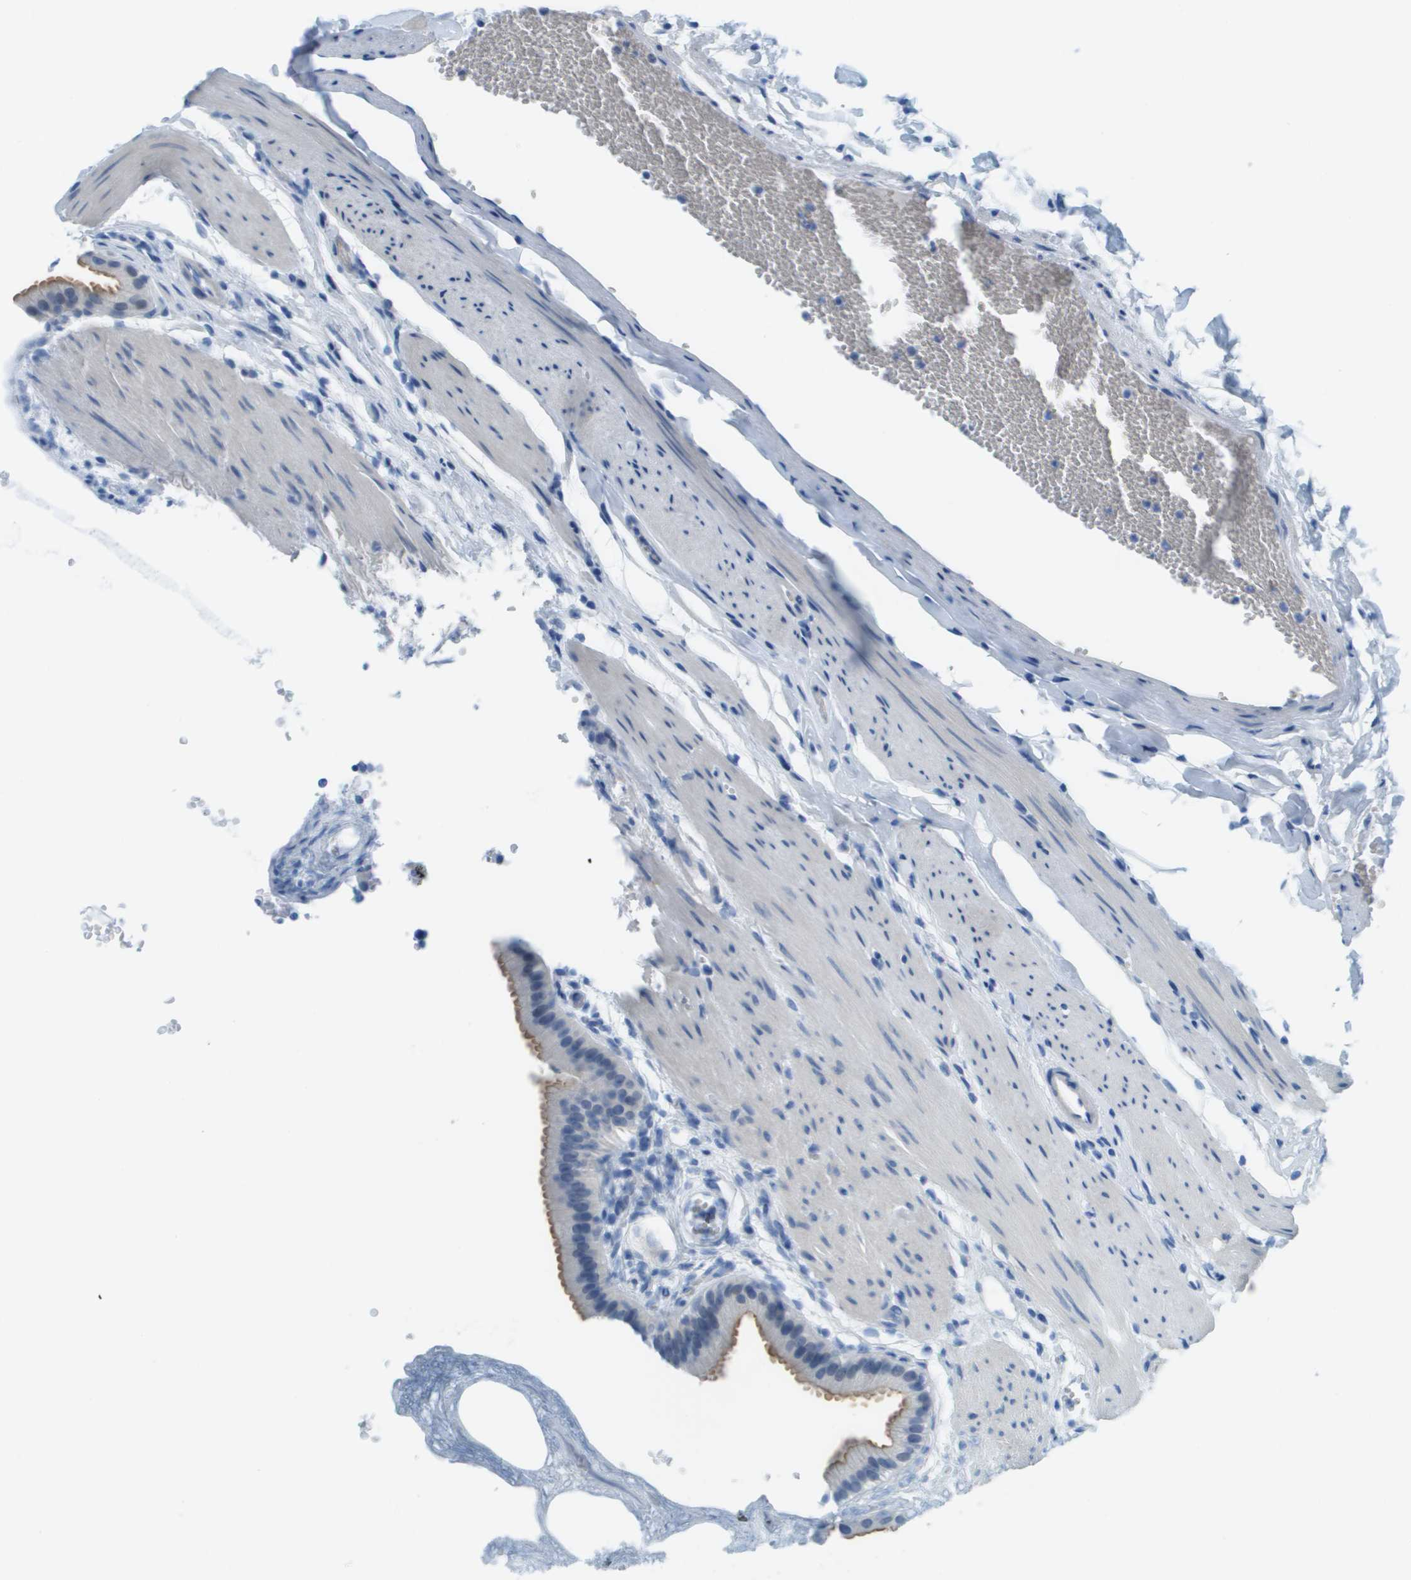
{"staining": {"intensity": "moderate", "quantity": ">75%", "location": "cytoplasmic/membranous"}, "tissue": "gallbladder", "cell_type": "Glandular cells", "image_type": "normal", "snomed": [{"axis": "morphology", "description": "Normal tissue, NOS"}, {"axis": "topography", "description": "Gallbladder"}], "caption": "DAB immunohistochemical staining of normal human gallbladder demonstrates moderate cytoplasmic/membranous protein positivity in approximately >75% of glandular cells. The protein is stained brown, and the nuclei are stained in blue (DAB IHC with brightfield microscopy, high magnification).", "gene": "CDHR2", "patient": {"sex": "female", "age": 64}}